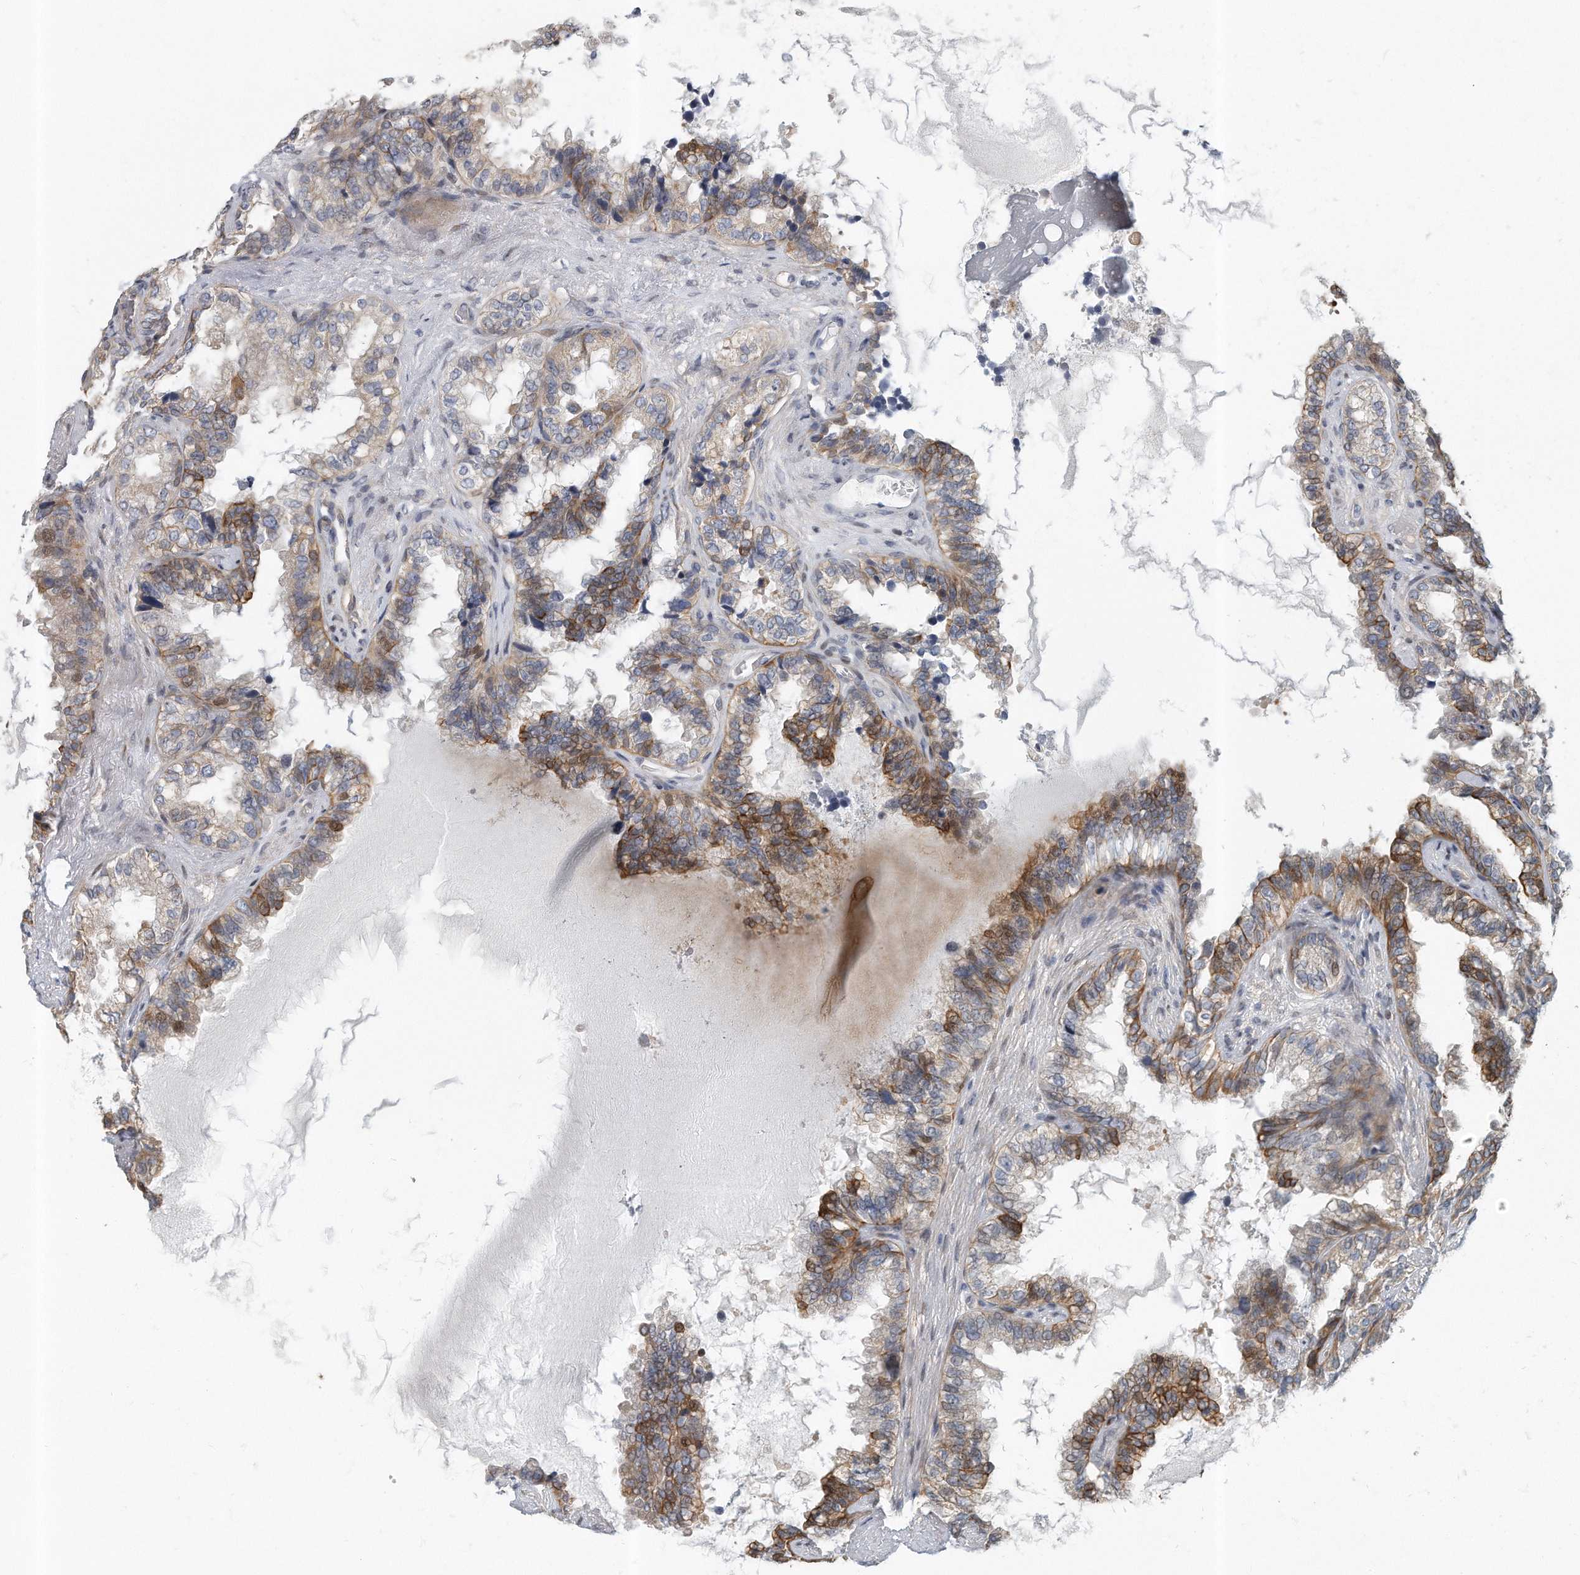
{"staining": {"intensity": "strong", "quantity": "<25%", "location": "cytoplasmic/membranous"}, "tissue": "seminal vesicle", "cell_type": "Glandular cells", "image_type": "normal", "snomed": [{"axis": "morphology", "description": "Normal tissue, NOS"}, {"axis": "topography", "description": "Seminal veicle"}], "caption": "Immunohistochemical staining of benign seminal vesicle reveals strong cytoplasmic/membranous protein expression in approximately <25% of glandular cells. The protein of interest is stained brown, and the nuclei are stained in blue (DAB IHC with brightfield microscopy, high magnification).", "gene": "PCDH8", "patient": {"sex": "male", "age": 80}}